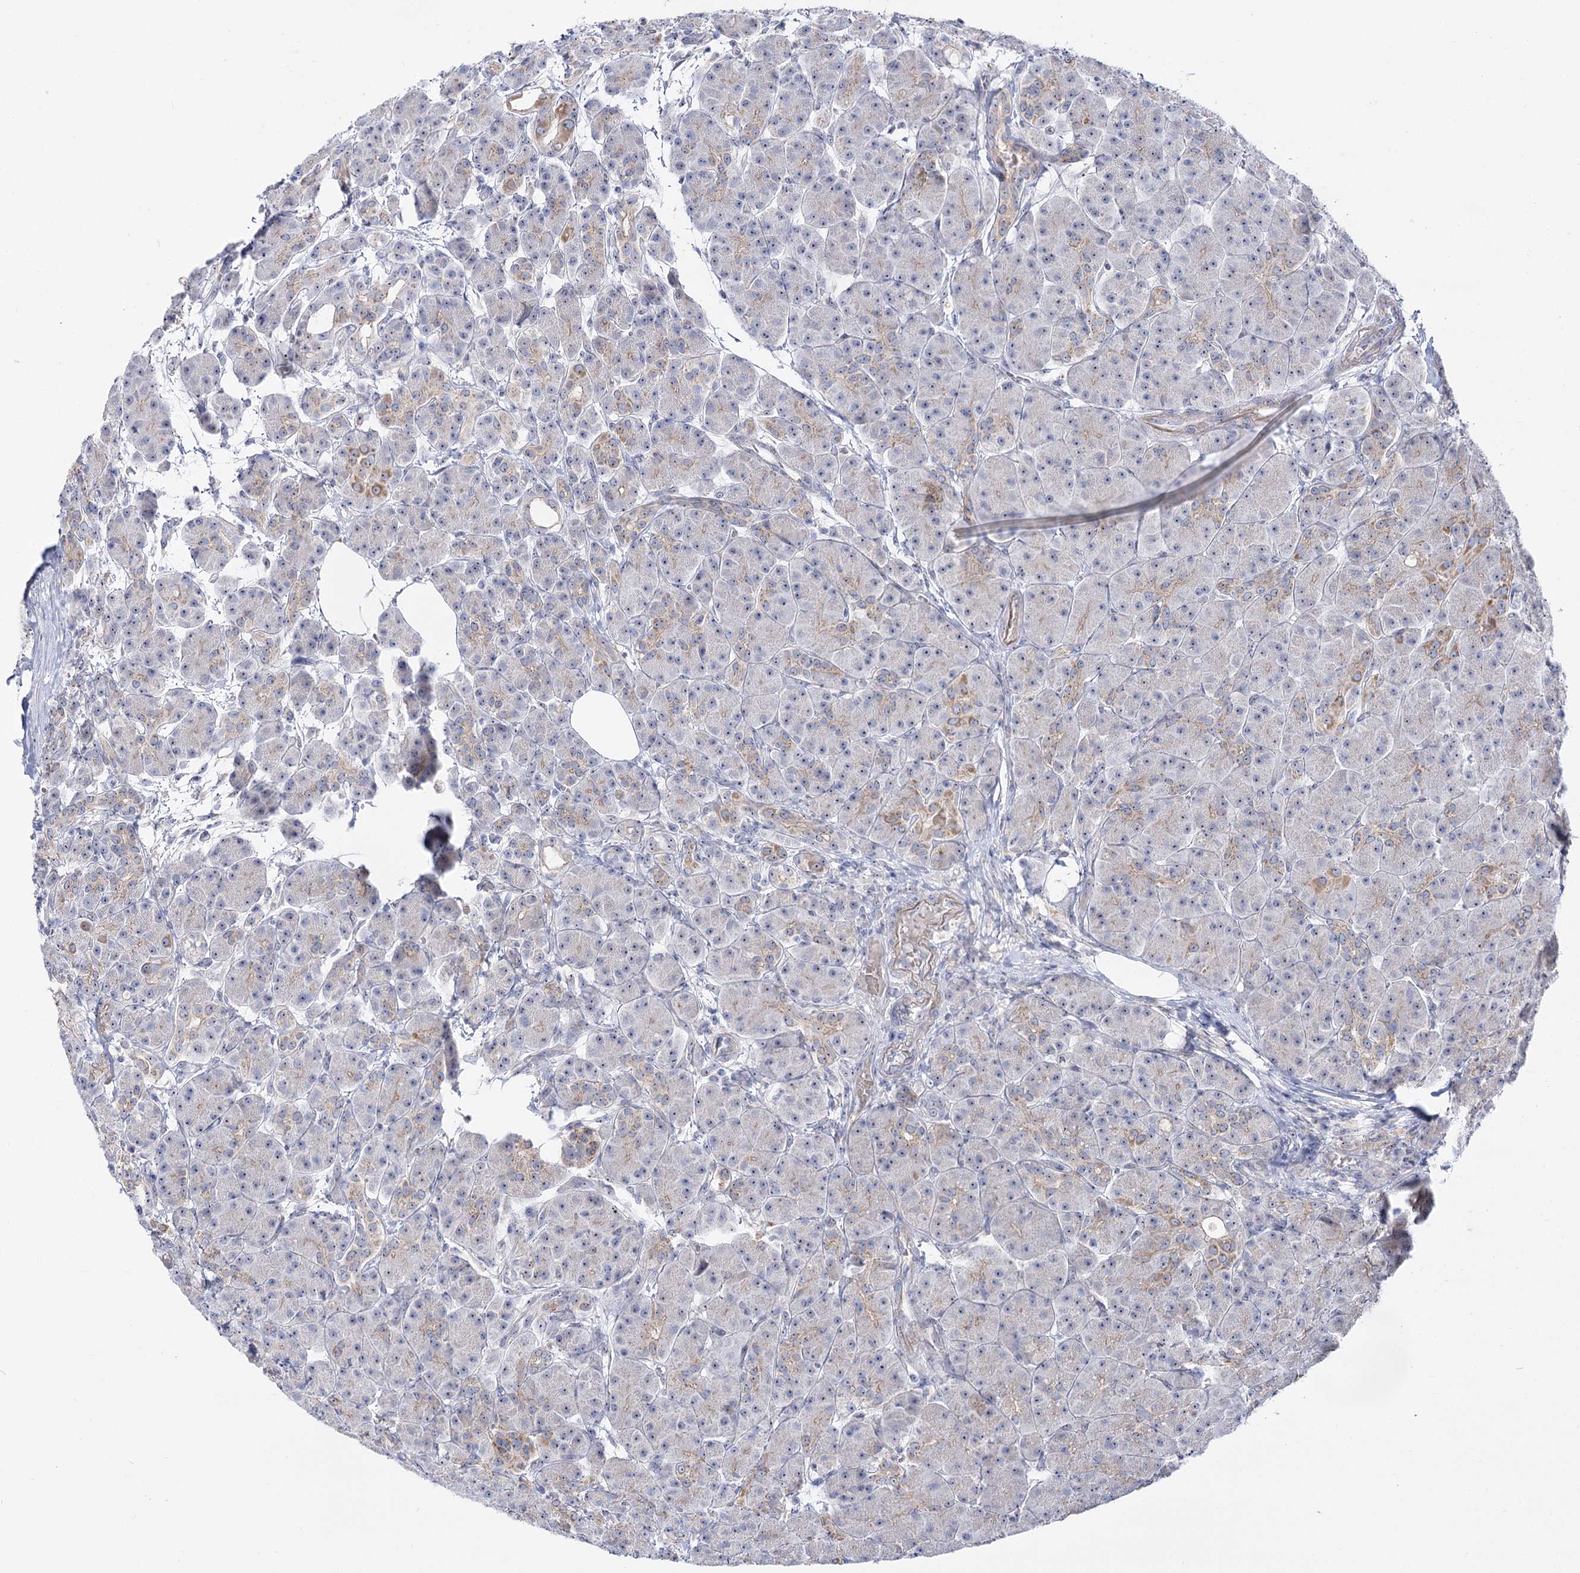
{"staining": {"intensity": "moderate", "quantity": "25%-75%", "location": "cytoplasmic/membranous,nuclear"}, "tissue": "pancreas", "cell_type": "Exocrine glandular cells", "image_type": "normal", "snomed": [{"axis": "morphology", "description": "Normal tissue, NOS"}, {"axis": "topography", "description": "Pancreas"}], "caption": "Immunohistochemical staining of normal human pancreas exhibits 25%-75% levels of moderate cytoplasmic/membranous,nuclear protein positivity in approximately 25%-75% of exocrine glandular cells. (brown staining indicates protein expression, while blue staining denotes nuclei).", "gene": "SUOX", "patient": {"sex": "male", "age": 63}}